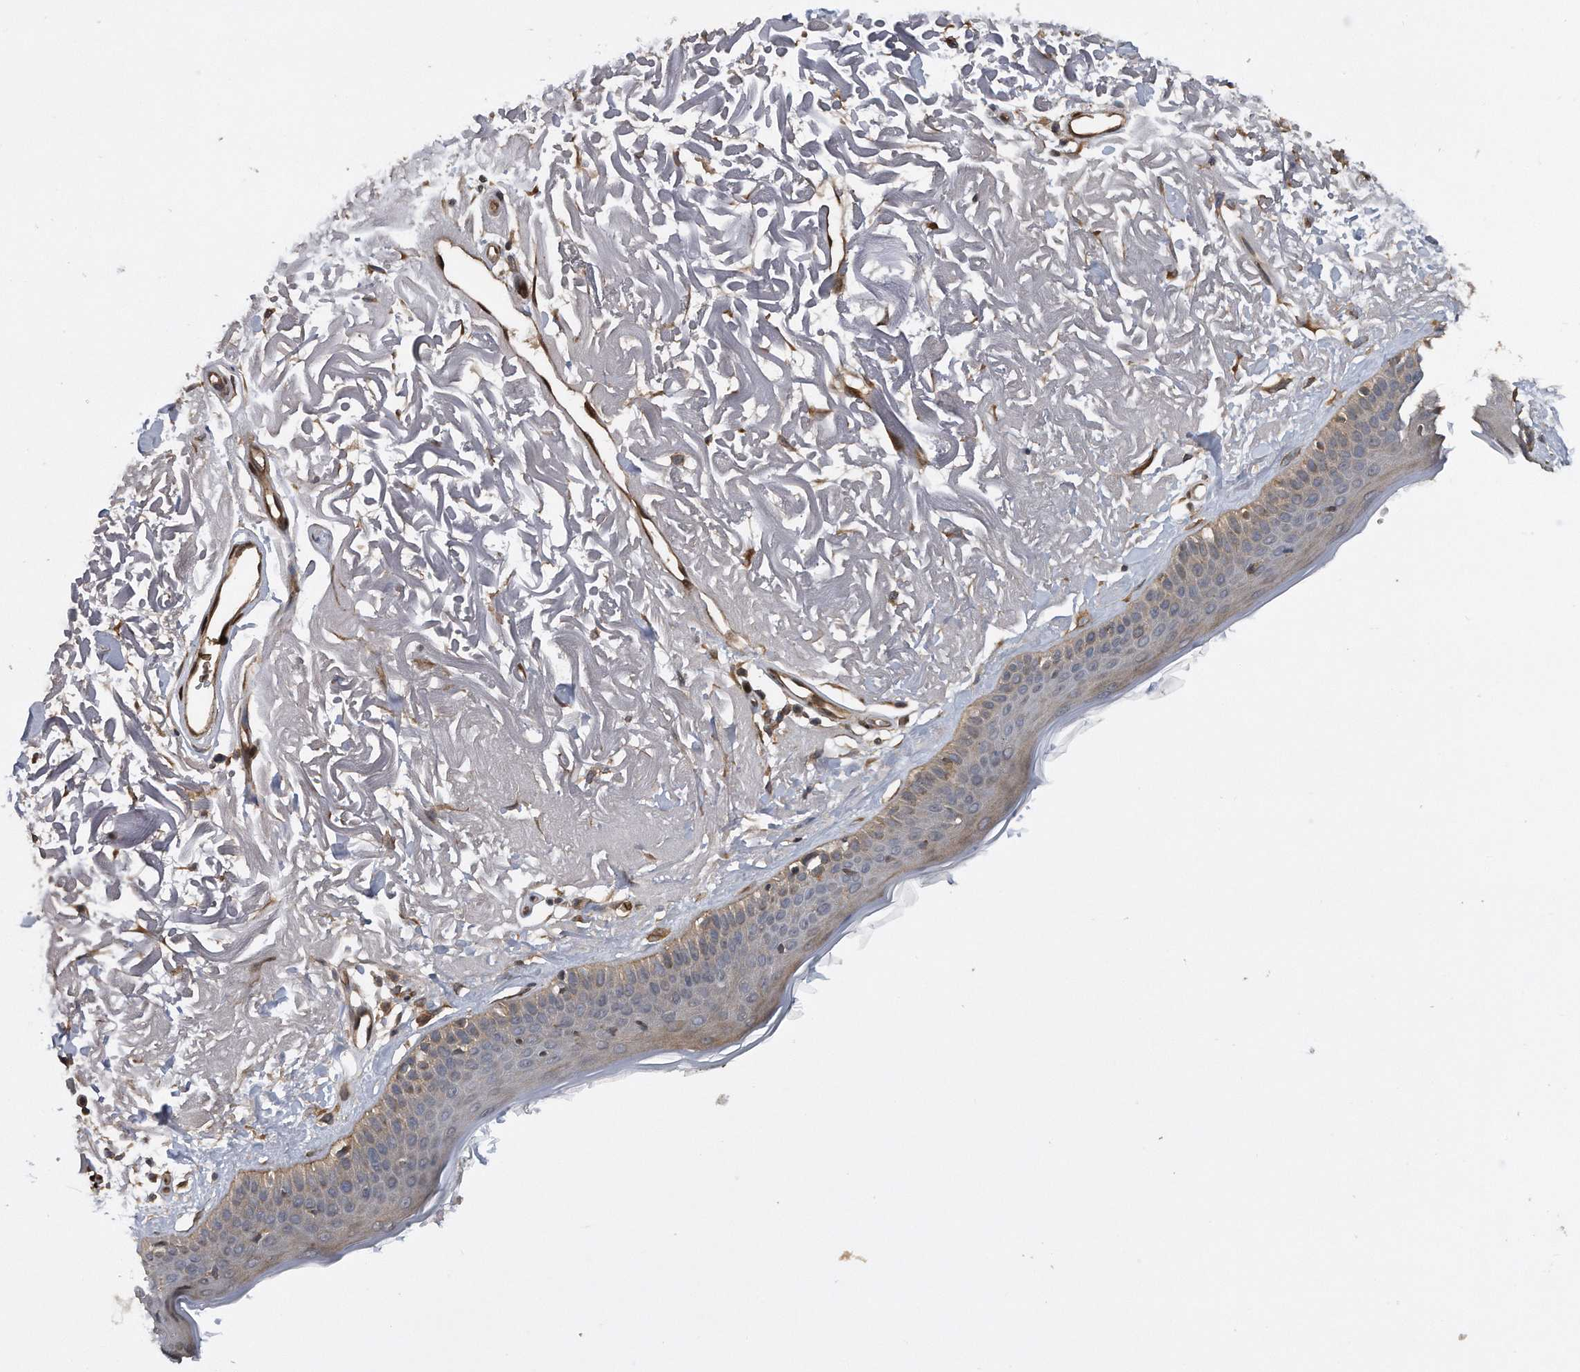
{"staining": {"intensity": "moderate", "quantity": ">75%", "location": "cytoplasmic/membranous"}, "tissue": "skin", "cell_type": "Fibroblasts", "image_type": "normal", "snomed": [{"axis": "morphology", "description": "Normal tissue, NOS"}, {"axis": "topography", "description": "Skin"}, {"axis": "topography", "description": "Skeletal muscle"}], "caption": "A micrograph of skin stained for a protein demonstrates moderate cytoplasmic/membranous brown staining in fibroblasts. (DAB (3,3'-diaminobenzidine) = brown stain, brightfield microscopy at high magnification).", "gene": "ZNF79", "patient": {"sex": "male", "age": 83}}